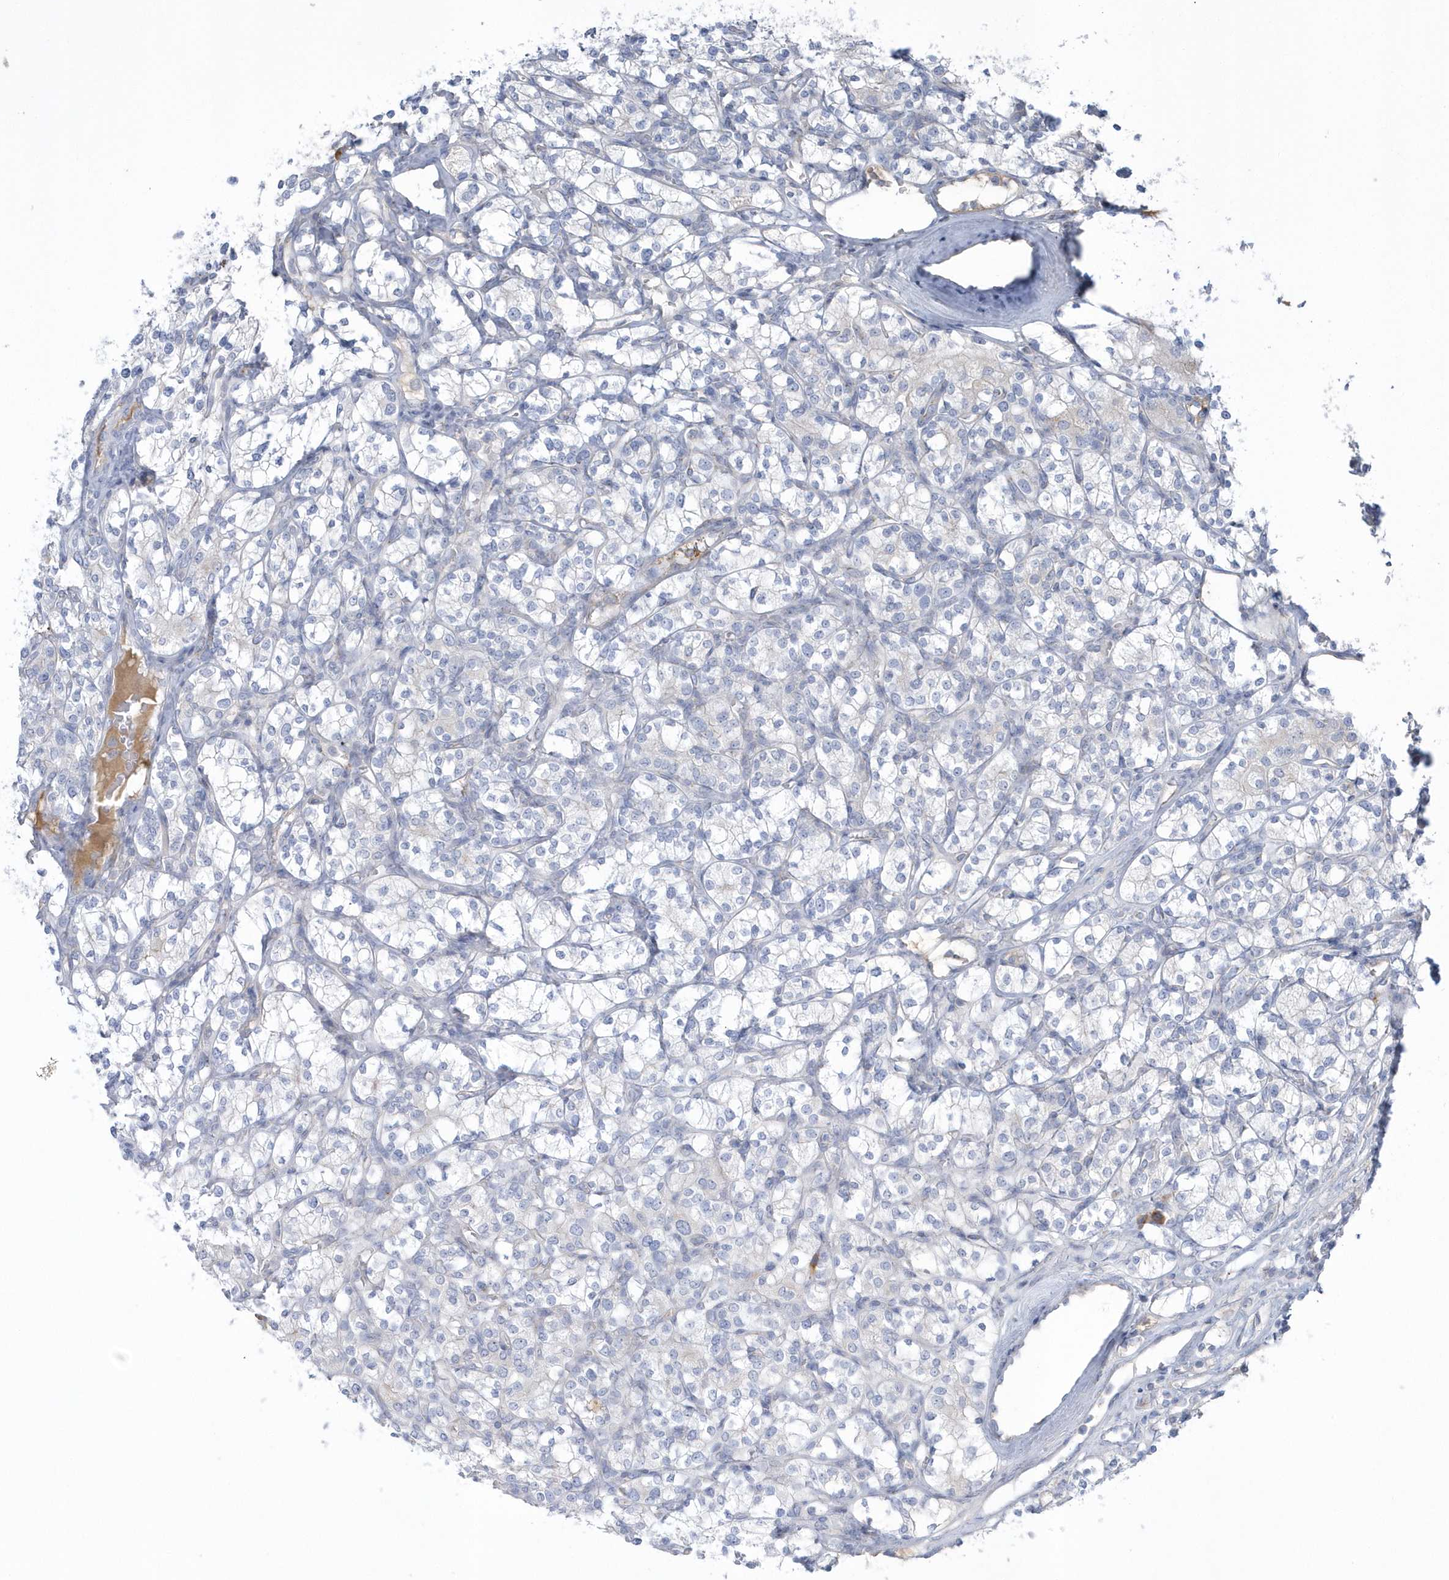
{"staining": {"intensity": "negative", "quantity": "none", "location": "none"}, "tissue": "renal cancer", "cell_type": "Tumor cells", "image_type": "cancer", "snomed": [{"axis": "morphology", "description": "Adenocarcinoma, NOS"}, {"axis": "topography", "description": "Kidney"}], "caption": "This is an immunohistochemistry micrograph of adenocarcinoma (renal). There is no expression in tumor cells.", "gene": "SEMA3D", "patient": {"sex": "male", "age": 77}}